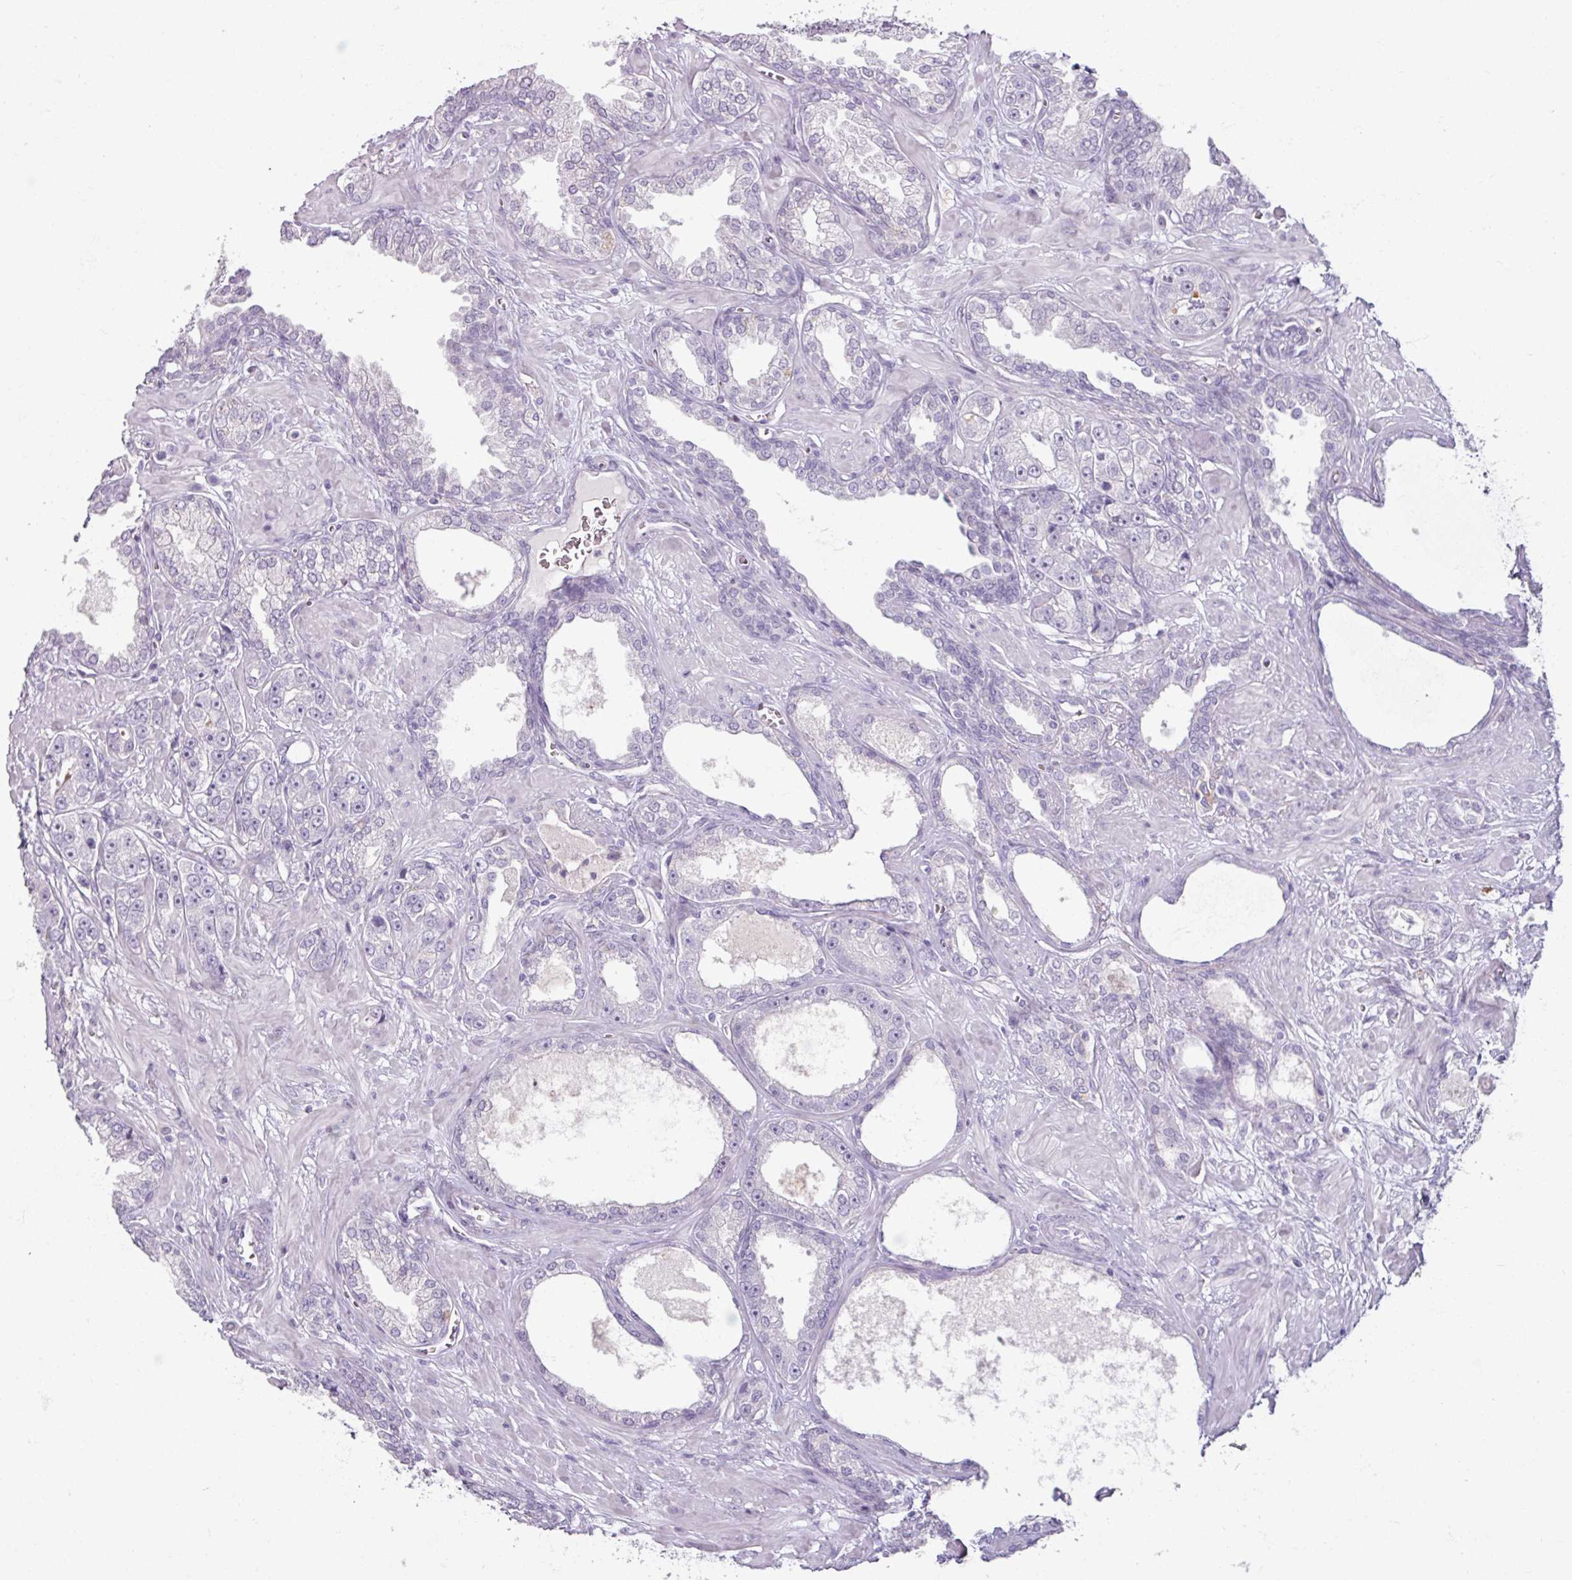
{"staining": {"intensity": "negative", "quantity": "none", "location": "none"}, "tissue": "prostate cancer", "cell_type": "Tumor cells", "image_type": "cancer", "snomed": [{"axis": "morphology", "description": "Adenocarcinoma, High grade"}, {"axis": "topography", "description": "Prostate"}], "caption": "Prostate adenocarcinoma (high-grade) was stained to show a protein in brown. There is no significant positivity in tumor cells.", "gene": "SLC27A5", "patient": {"sex": "male", "age": 71}}